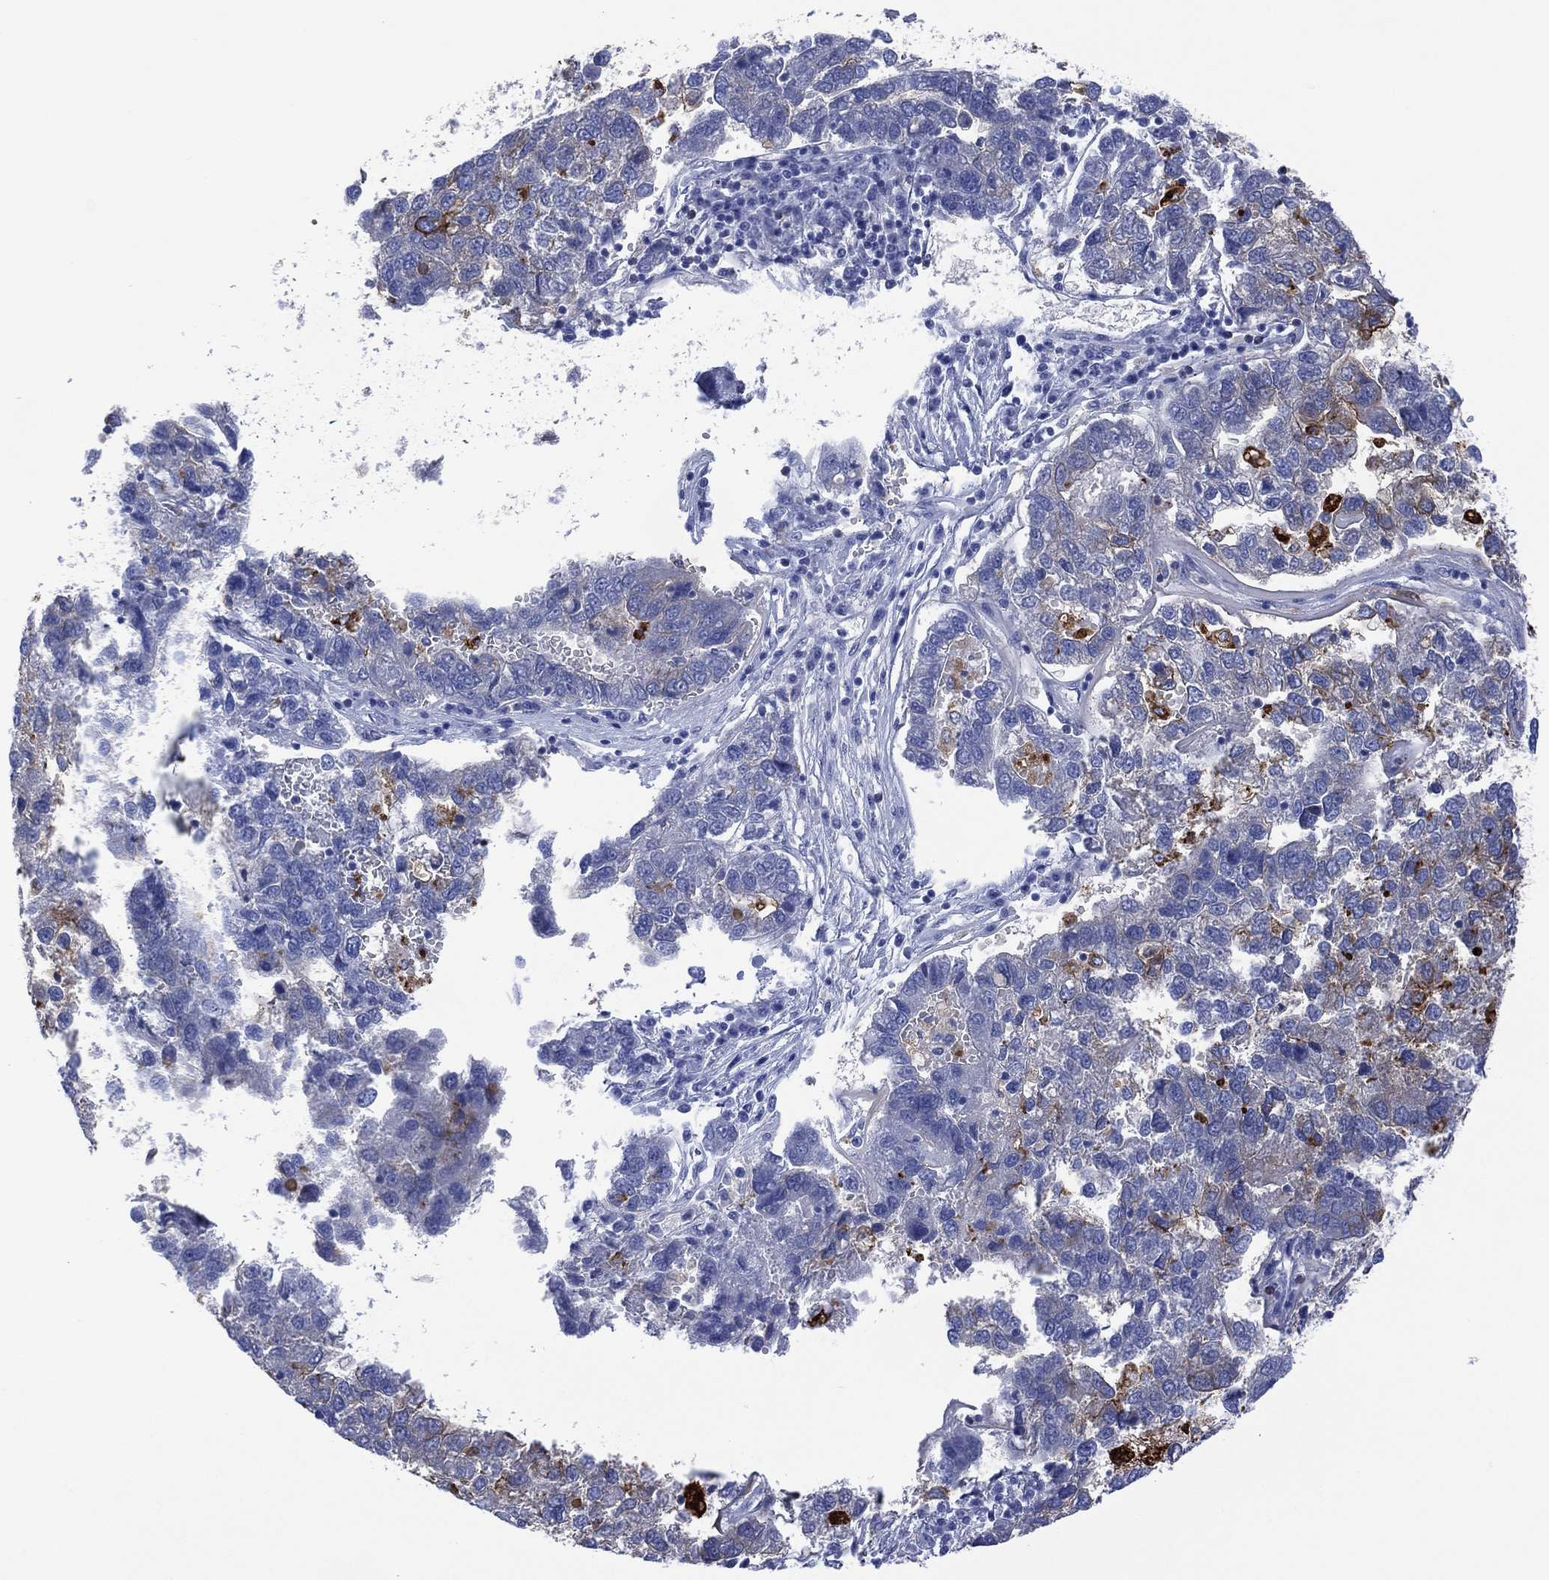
{"staining": {"intensity": "strong", "quantity": "<25%", "location": "cytoplasmic/membranous"}, "tissue": "pancreatic cancer", "cell_type": "Tumor cells", "image_type": "cancer", "snomed": [{"axis": "morphology", "description": "Adenocarcinoma, NOS"}, {"axis": "topography", "description": "Pancreas"}], "caption": "The histopathology image demonstrates immunohistochemical staining of adenocarcinoma (pancreatic). There is strong cytoplasmic/membranous staining is present in about <25% of tumor cells.", "gene": "DPP4", "patient": {"sex": "female", "age": 61}}